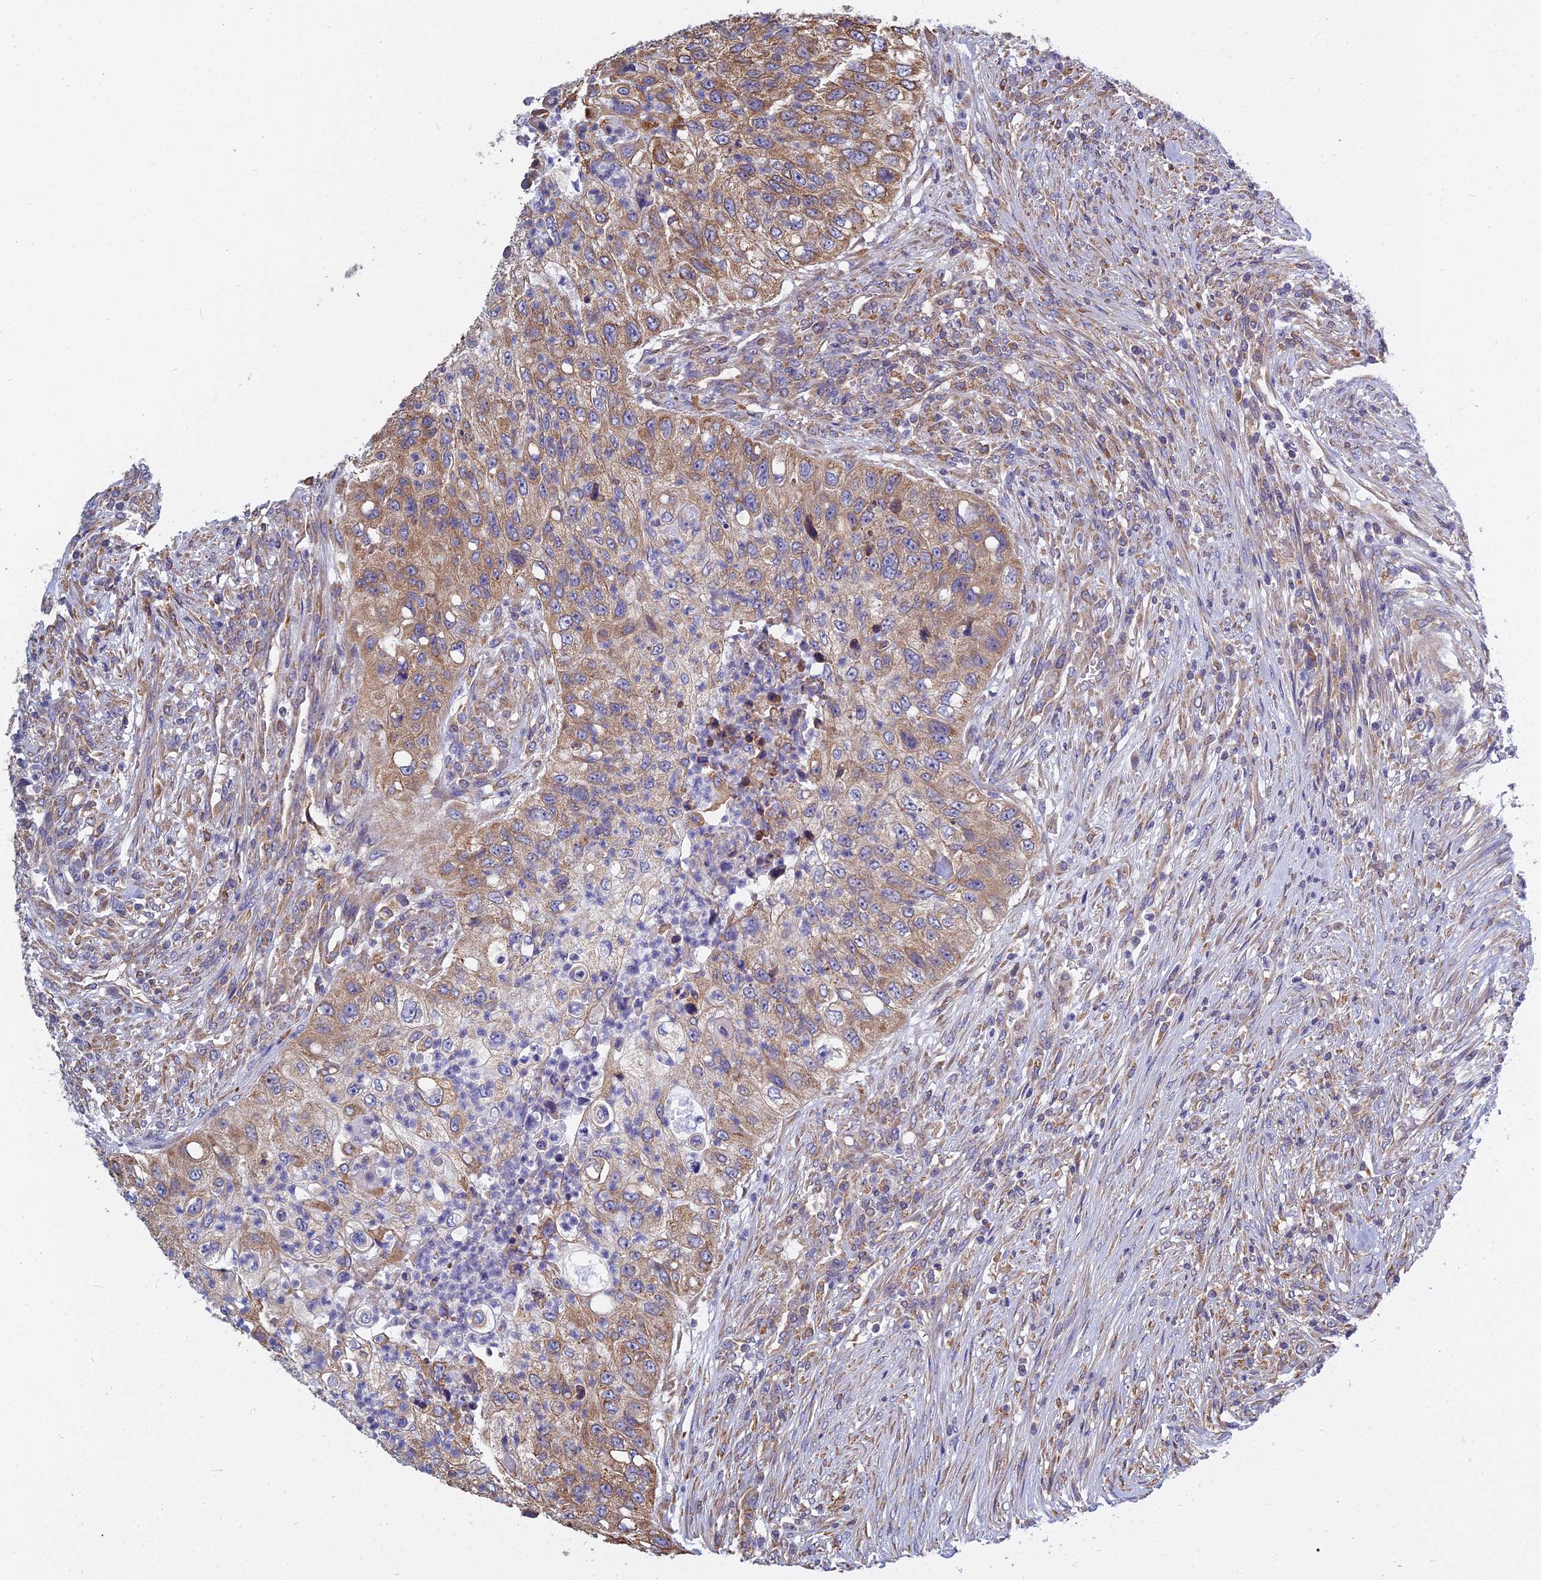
{"staining": {"intensity": "moderate", "quantity": "25%-75%", "location": "cytoplasmic/membranous"}, "tissue": "urothelial cancer", "cell_type": "Tumor cells", "image_type": "cancer", "snomed": [{"axis": "morphology", "description": "Urothelial carcinoma, High grade"}, {"axis": "topography", "description": "Urinary bladder"}], "caption": "IHC histopathology image of human high-grade urothelial carcinoma stained for a protein (brown), which demonstrates medium levels of moderate cytoplasmic/membranous staining in about 25%-75% of tumor cells.", "gene": "KIAA1143", "patient": {"sex": "female", "age": 60}}